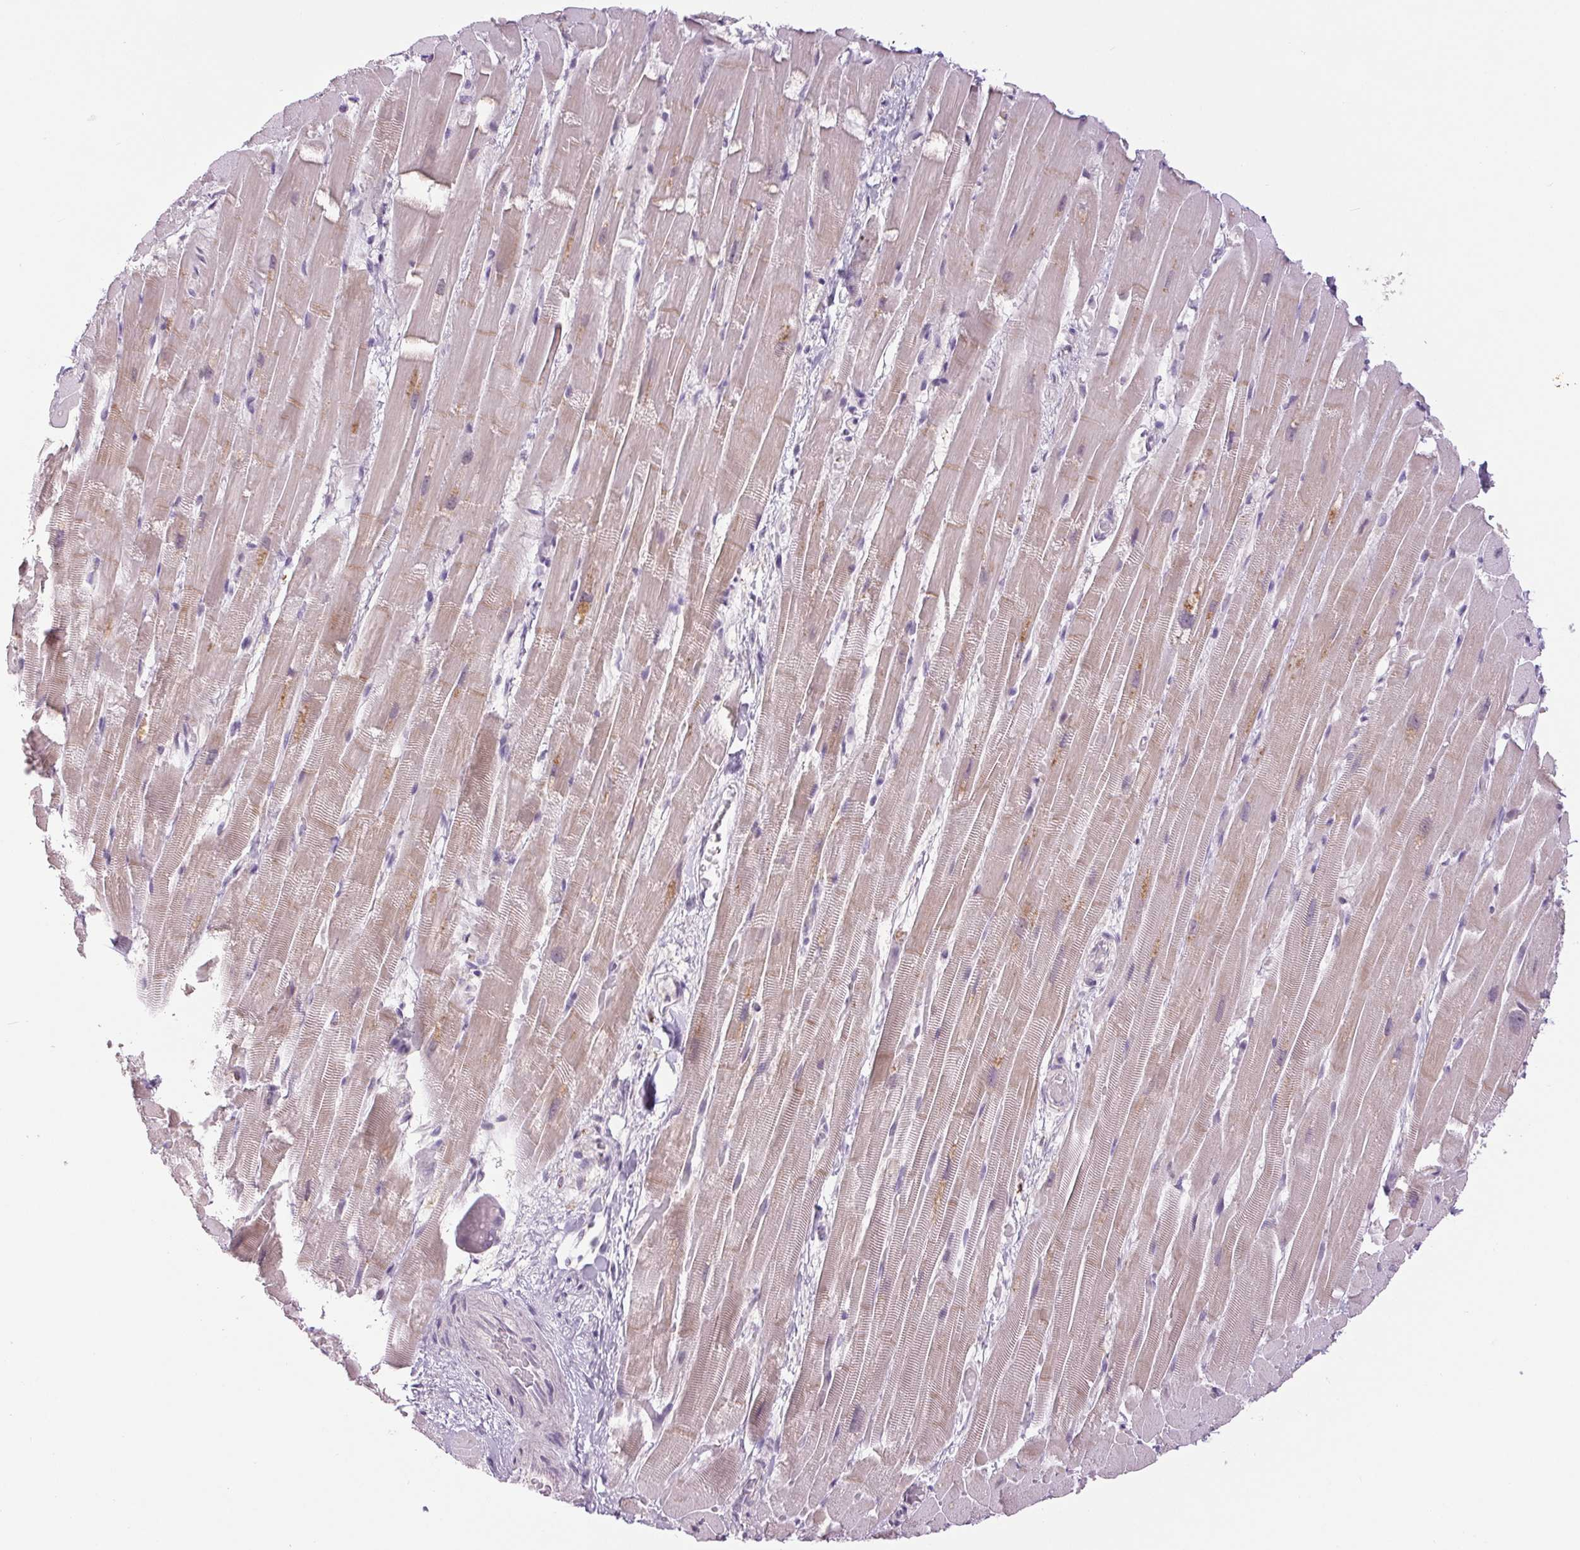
{"staining": {"intensity": "weak", "quantity": ">75%", "location": "cytoplasmic/membranous"}, "tissue": "heart muscle", "cell_type": "Cardiomyocytes", "image_type": "normal", "snomed": [{"axis": "morphology", "description": "Normal tissue, NOS"}, {"axis": "topography", "description": "Heart"}], "caption": "High-magnification brightfield microscopy of unremarkable heart muscle stained with DAB (3,3'-diaminobenzidine) (brown) and counterstained with hematoxylin (blue). cardiomyocytes exhibit weak cytoplasmic/membranous staining is identified in approximately>75% of cells.", "gene": "SMIM6", "patient": {"sex": "male", "age": 37}}